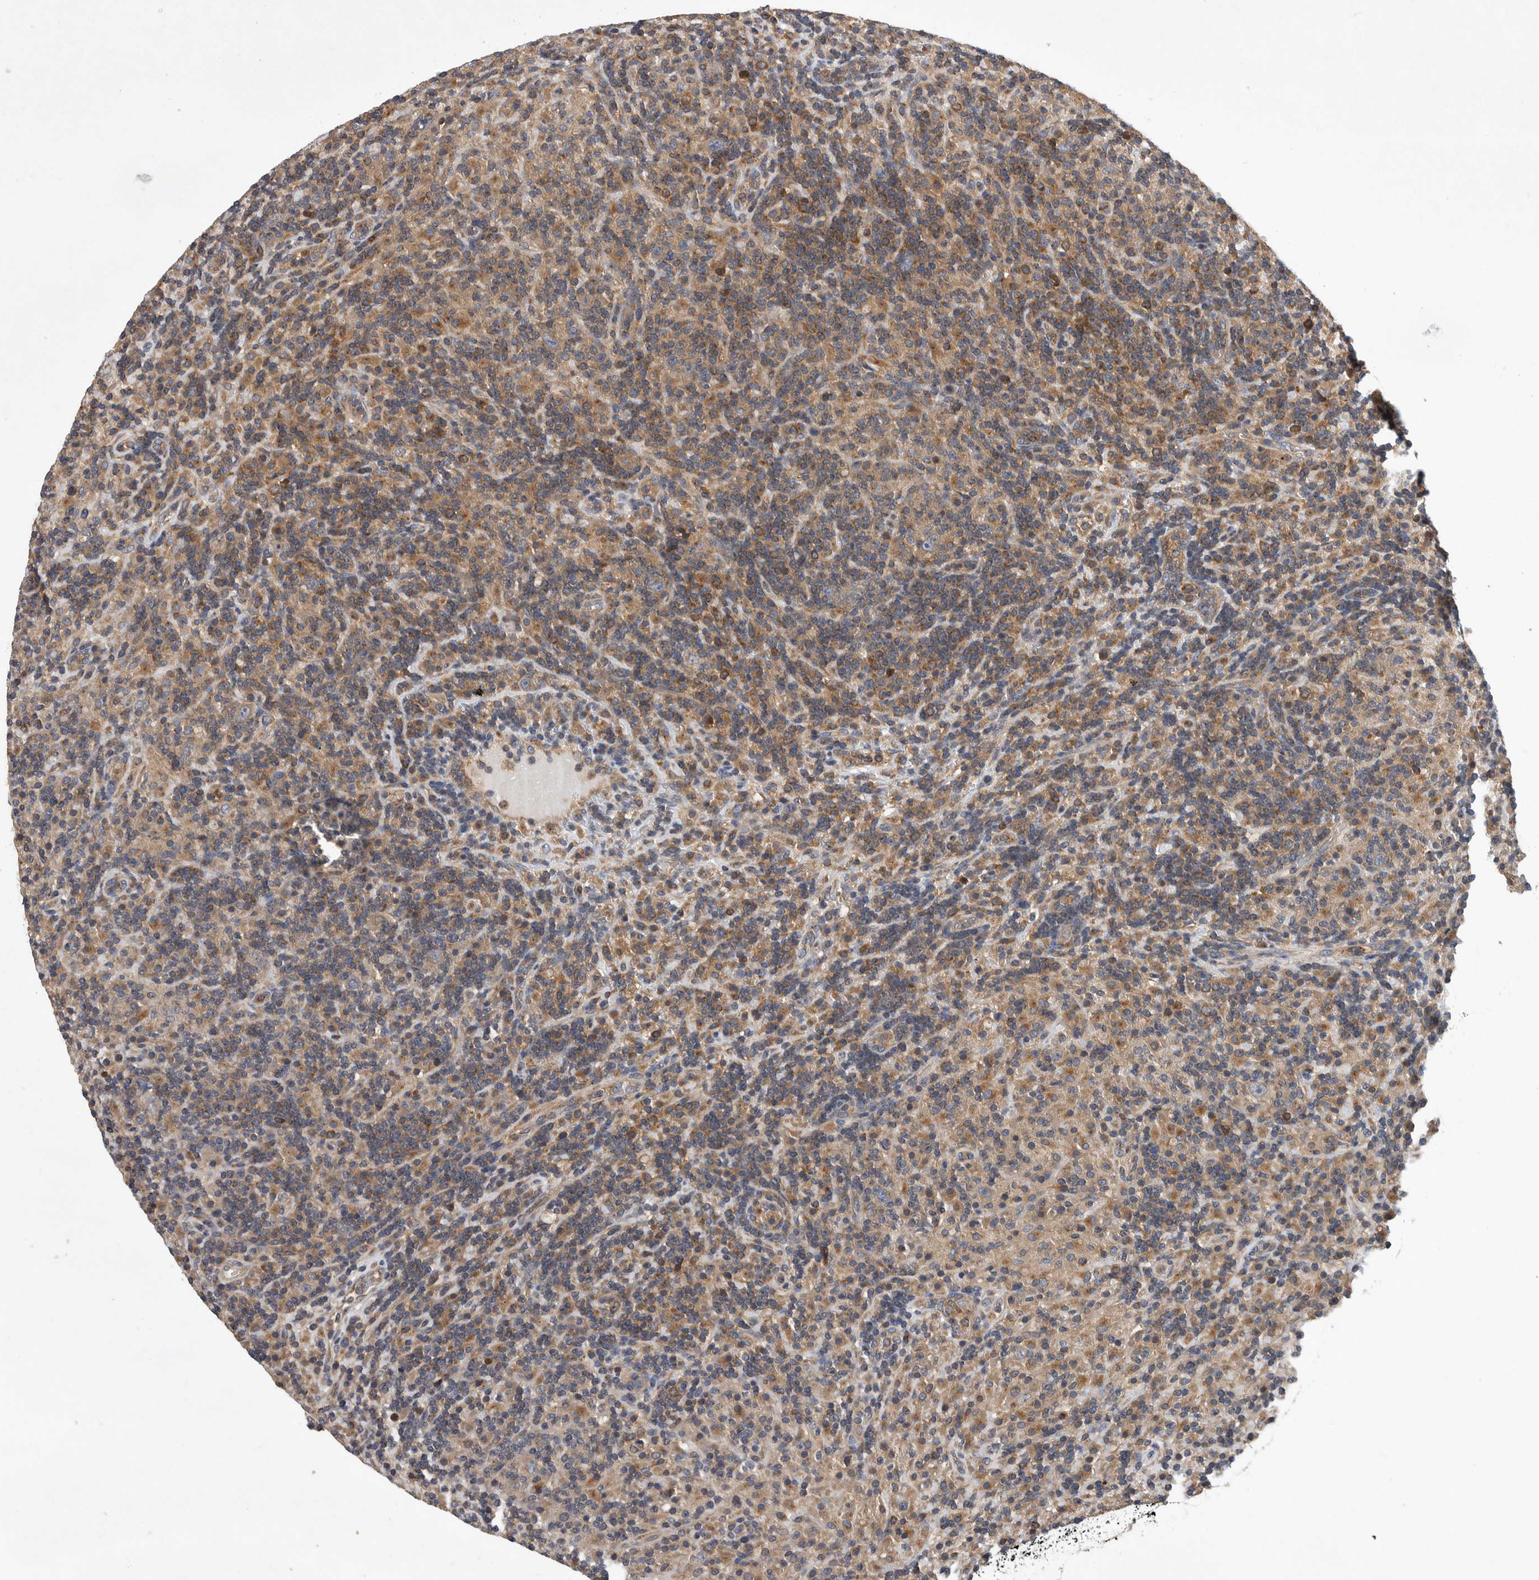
{"staining": {"intensity": "weak", "quantity": "<25%", "location": "cytoplasmic/membranous"}, "tissue": "lymphoma", "cell_type": "Tumor cells", "image_type": "cancer", "snomed": [{"axis": "morphology", "description": "Hodgkin's disease, NOS"}, {"axis": "topography", "description": "Lymph node"}], "caption": "This is an IHC image of human lymphoma. There is no positivity in tumor cells.", "gene": "OXR1", "patient": {"sex": "male", "age": 70}}